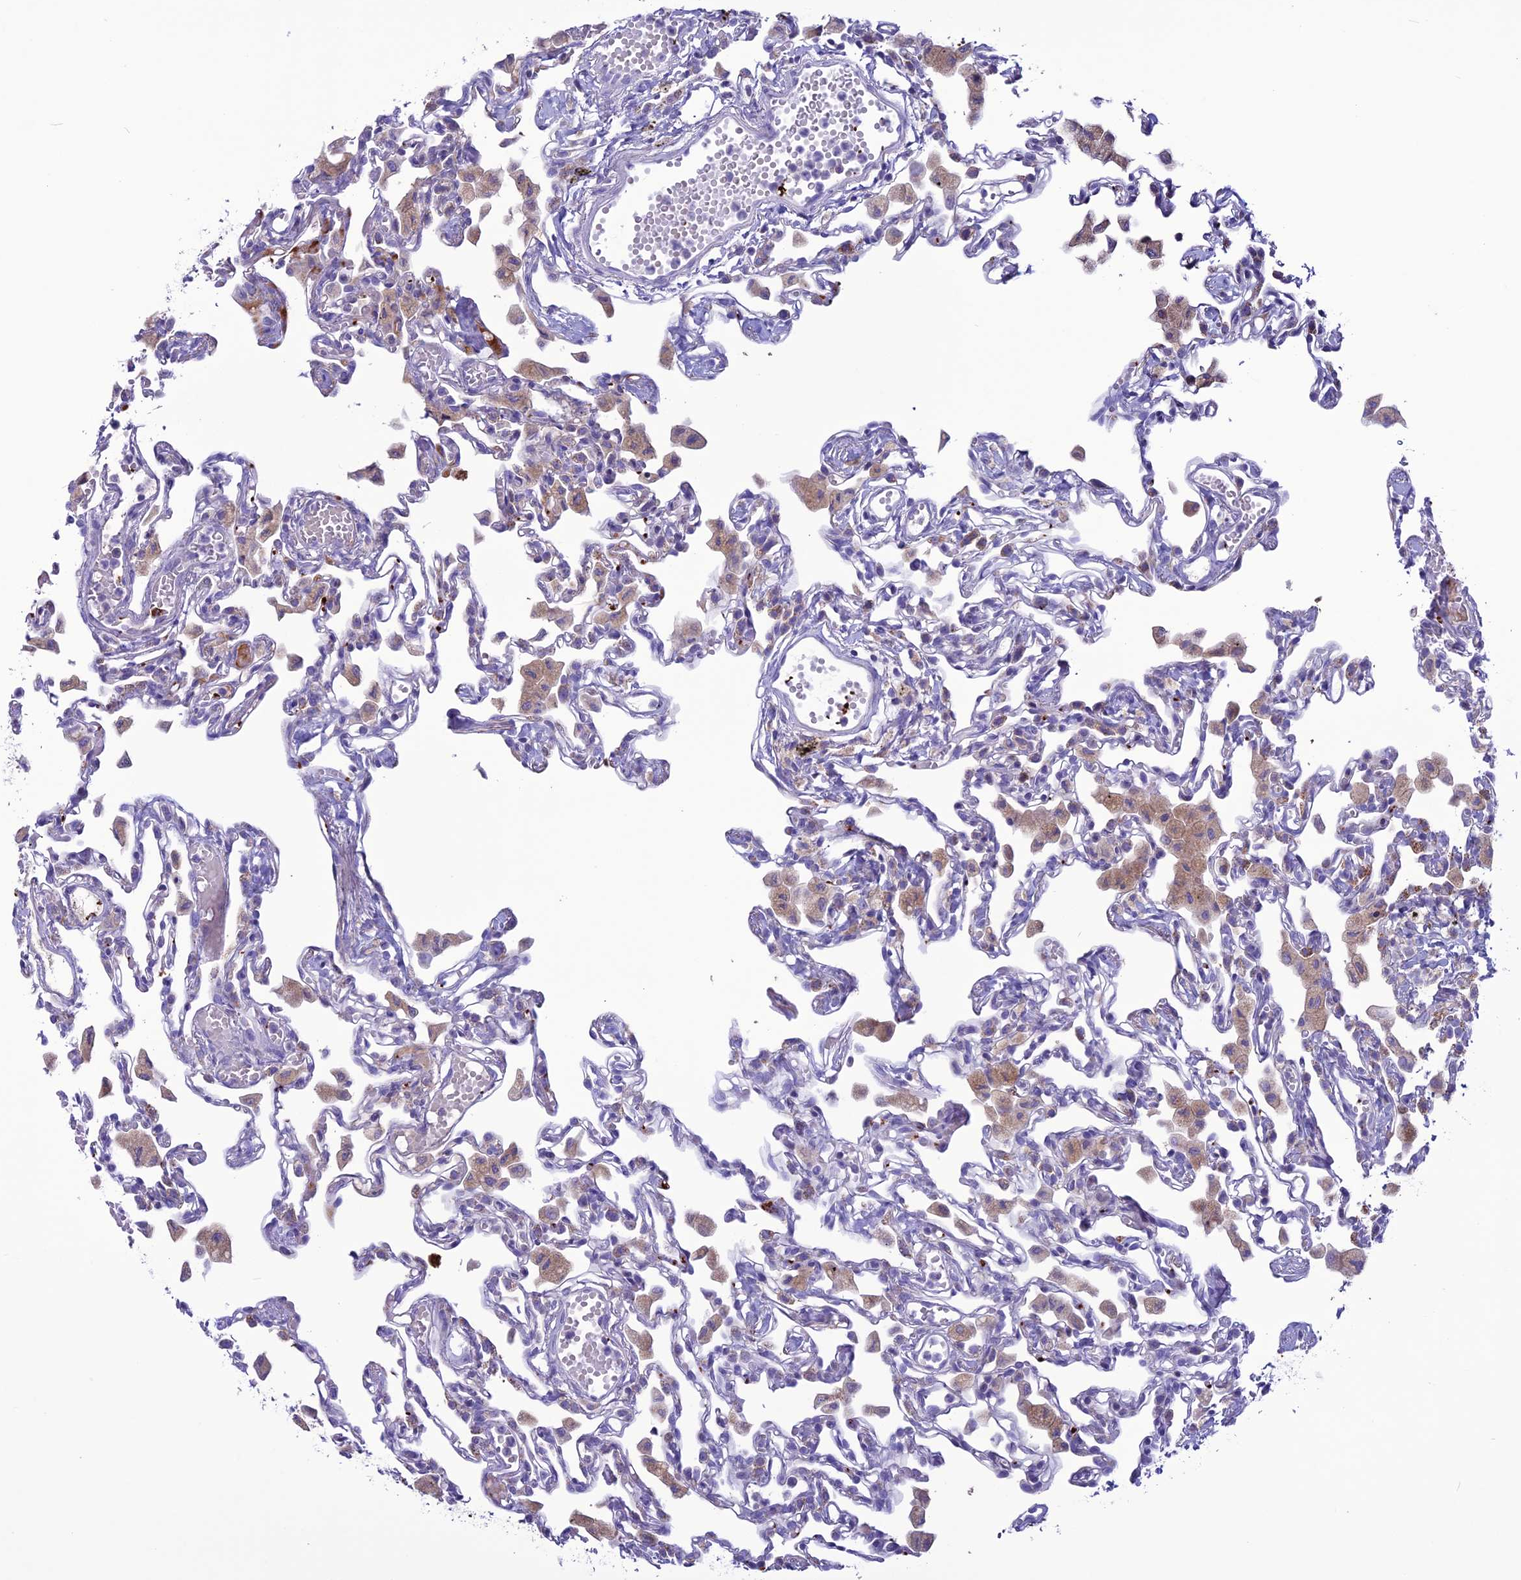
{"staining": {"intensity": "negative", "quantity": "none", "location": "none"}, "tissue": "lung", "cell_type": "Alveolar cells", "image_type": "normal", "snomed": [{"axis": "morphology", "description": "Normal tissue, NOS"}, {"axis": "topography", "description": "Bronchus"}, {"axis": "topography", "description": "Lung"}], "caption": "High power microscopy histopathology image of an IHC histopathology image of unremarkable lung, revealing no significant positivity in alveolar cells. (DAB (3,3'-diaminobenzidine) immunohistochemistry (IHC), high magnification).", "gene": "C21orf140", "patient": {"sex": "female", "age": 49}}